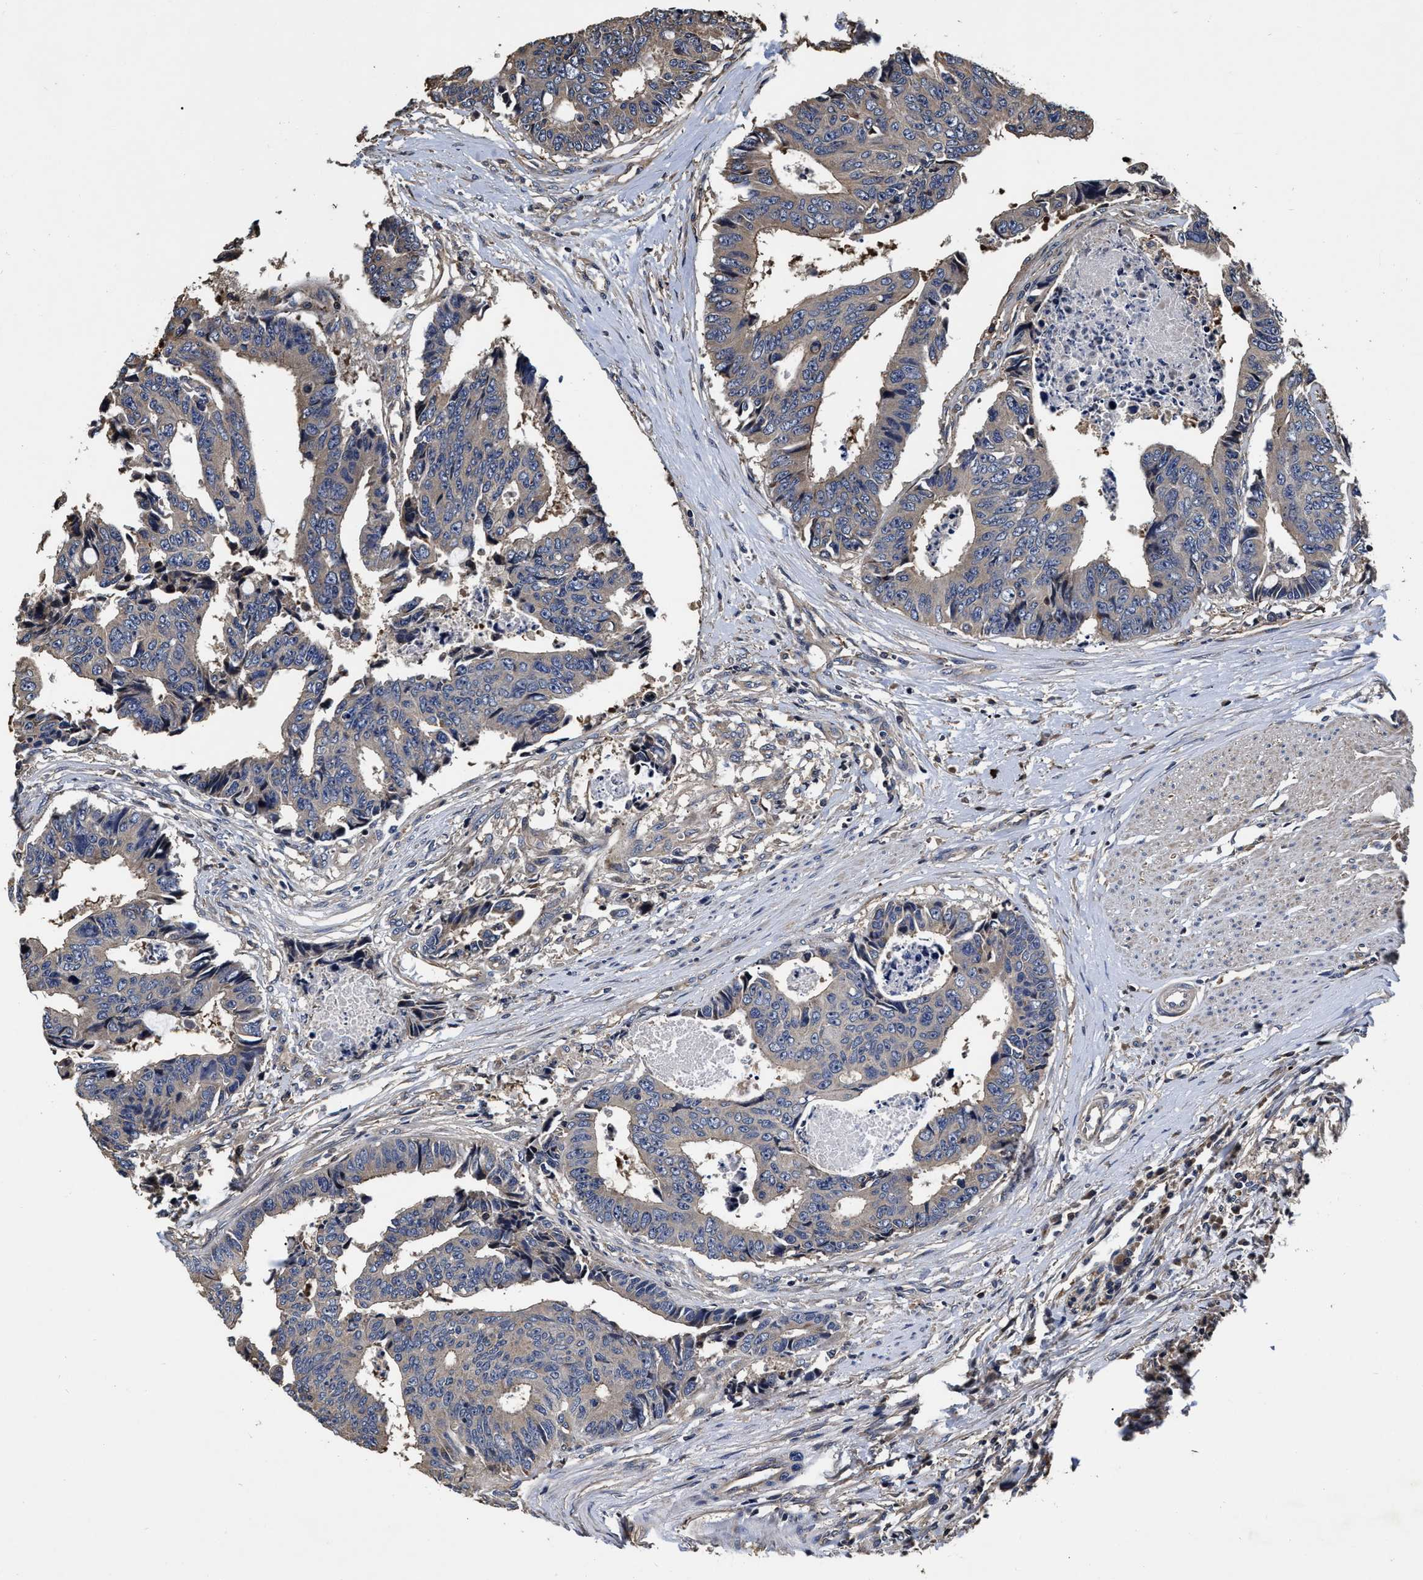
{"staining": {"intensity": "weak", "quantity": "25%-75%", "location": "cytoplasmic/membranous"}, "tissue": "colorectal cancer", "cell_type": "Tumor cells", "image_type": "cancer", "snomed": [{"axis": "morphology", "description": "Adenocarcinoma, NOS"}, {"axis": "topography", "description": "Rectum"}], "caption": "Protein staining of colorectal adenocarcinoma tissue displays weak cytoplasmic/membranous expression in about 25%-75% of tumor cells. The protein of interest is shown in brown color, while the nuclei are stained blue.", "gene": "ABCG8", "patient": {"sex": "male", "age": 84}}